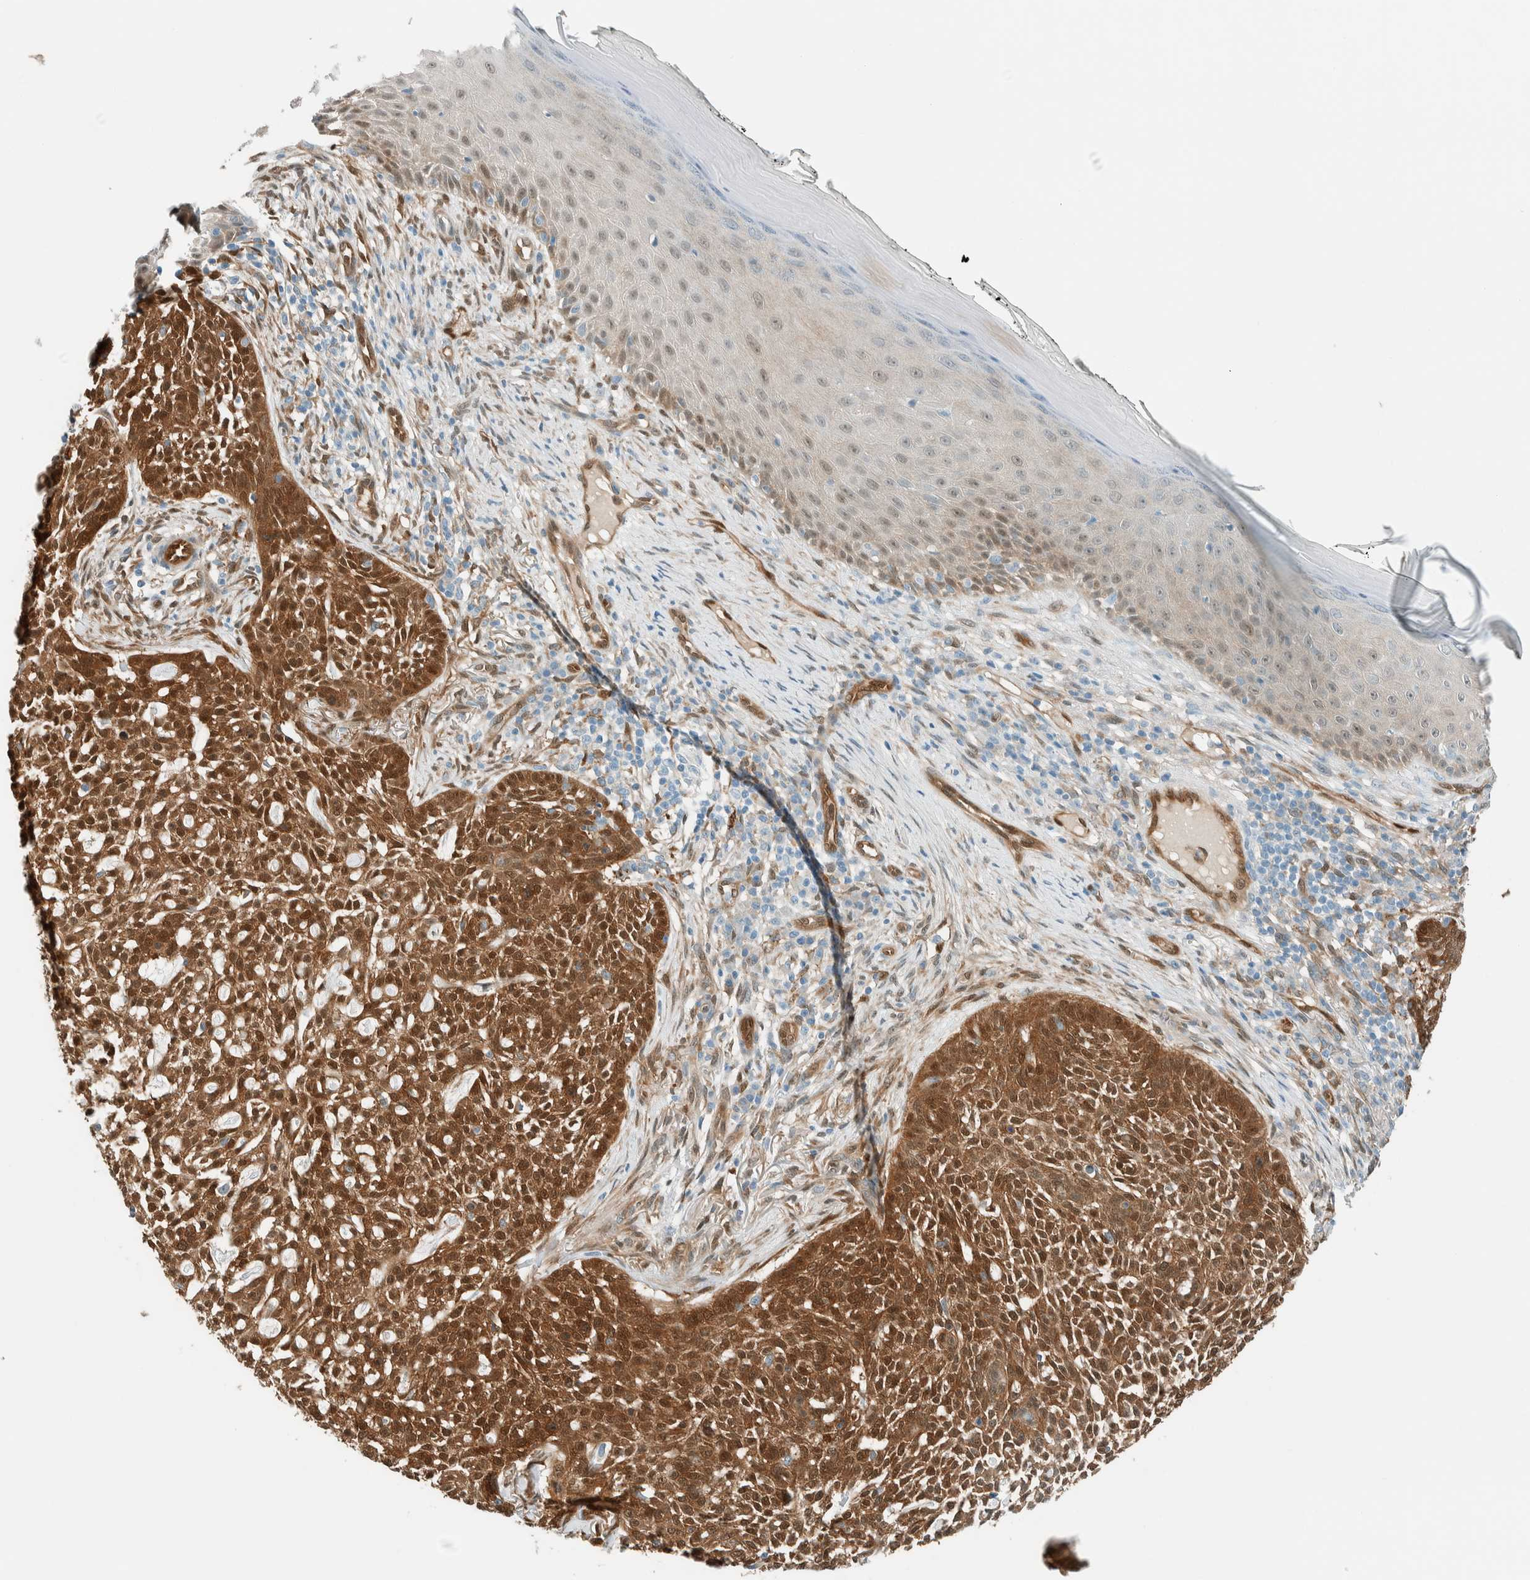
{"staining": {"intensity": "strong", "quantity": ">75%", "location": "cytoplasmic/membranous,nuclear"}, "tissue": "skin cancer", "cell_type": "Tumor cells", "image_type": "cancer", "snomed": [{"axis": "morphology", "description": "Basal cell carcinoma"}, {"axis": "topography", "description": "Skin"}], "caption": "Brown immunohistochemical staining in skin cancer (basal cell carcinoma) shows strong cytoplasmic/membranous and nuclear expression in approximately >75% of tumor cells. The staining was performed using DAB (3,3'-diaminobenzidine) to visualize the protein expression in brown, while the nuclei were stained in blue with hematoxylin (Magnification: 20x).", "gene": "NXN", "patient": {"sex": "female", "age": 64}}